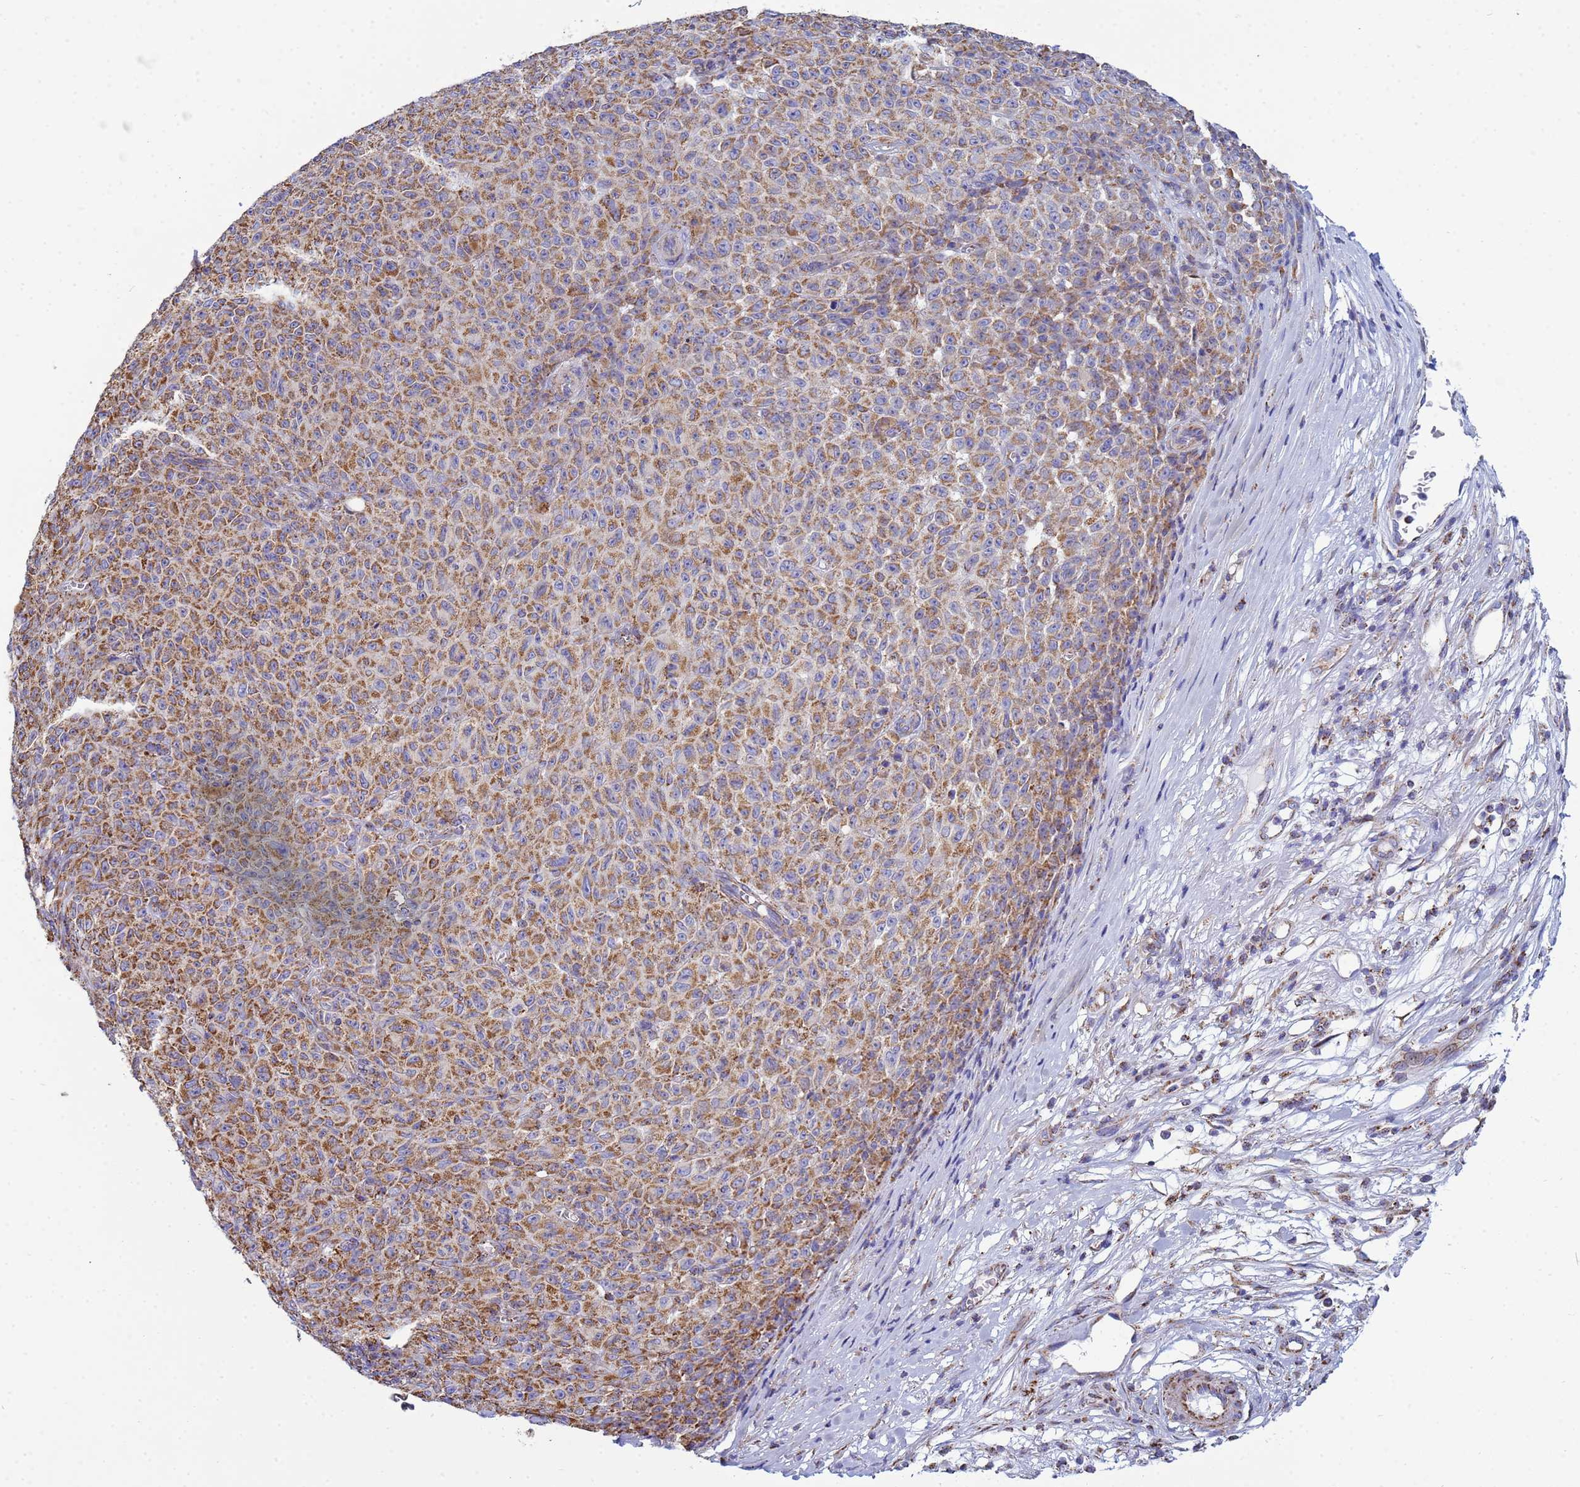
{"staining": {"intensity": "moderate", "quantity": ">75%", "location": "cytoplasmic/membranous"}, "tissue": "melanoma", "cell_type": "Tumor cells", "image_type": "cancer", "snomed": [{"axis": "morphology", "description": "Malignant melanoma, NOS"}, {"axis": "topography", "description": "Skin"}], "caption": "An image of melanoma stained for a protein exhibits moderate cytoplasmic/membranous brown staining in tumor cells. (IHC, brightfield microscopy, high magnification).", "gene": "COQ4", "patient": {"sex": "female", "age": 82}}